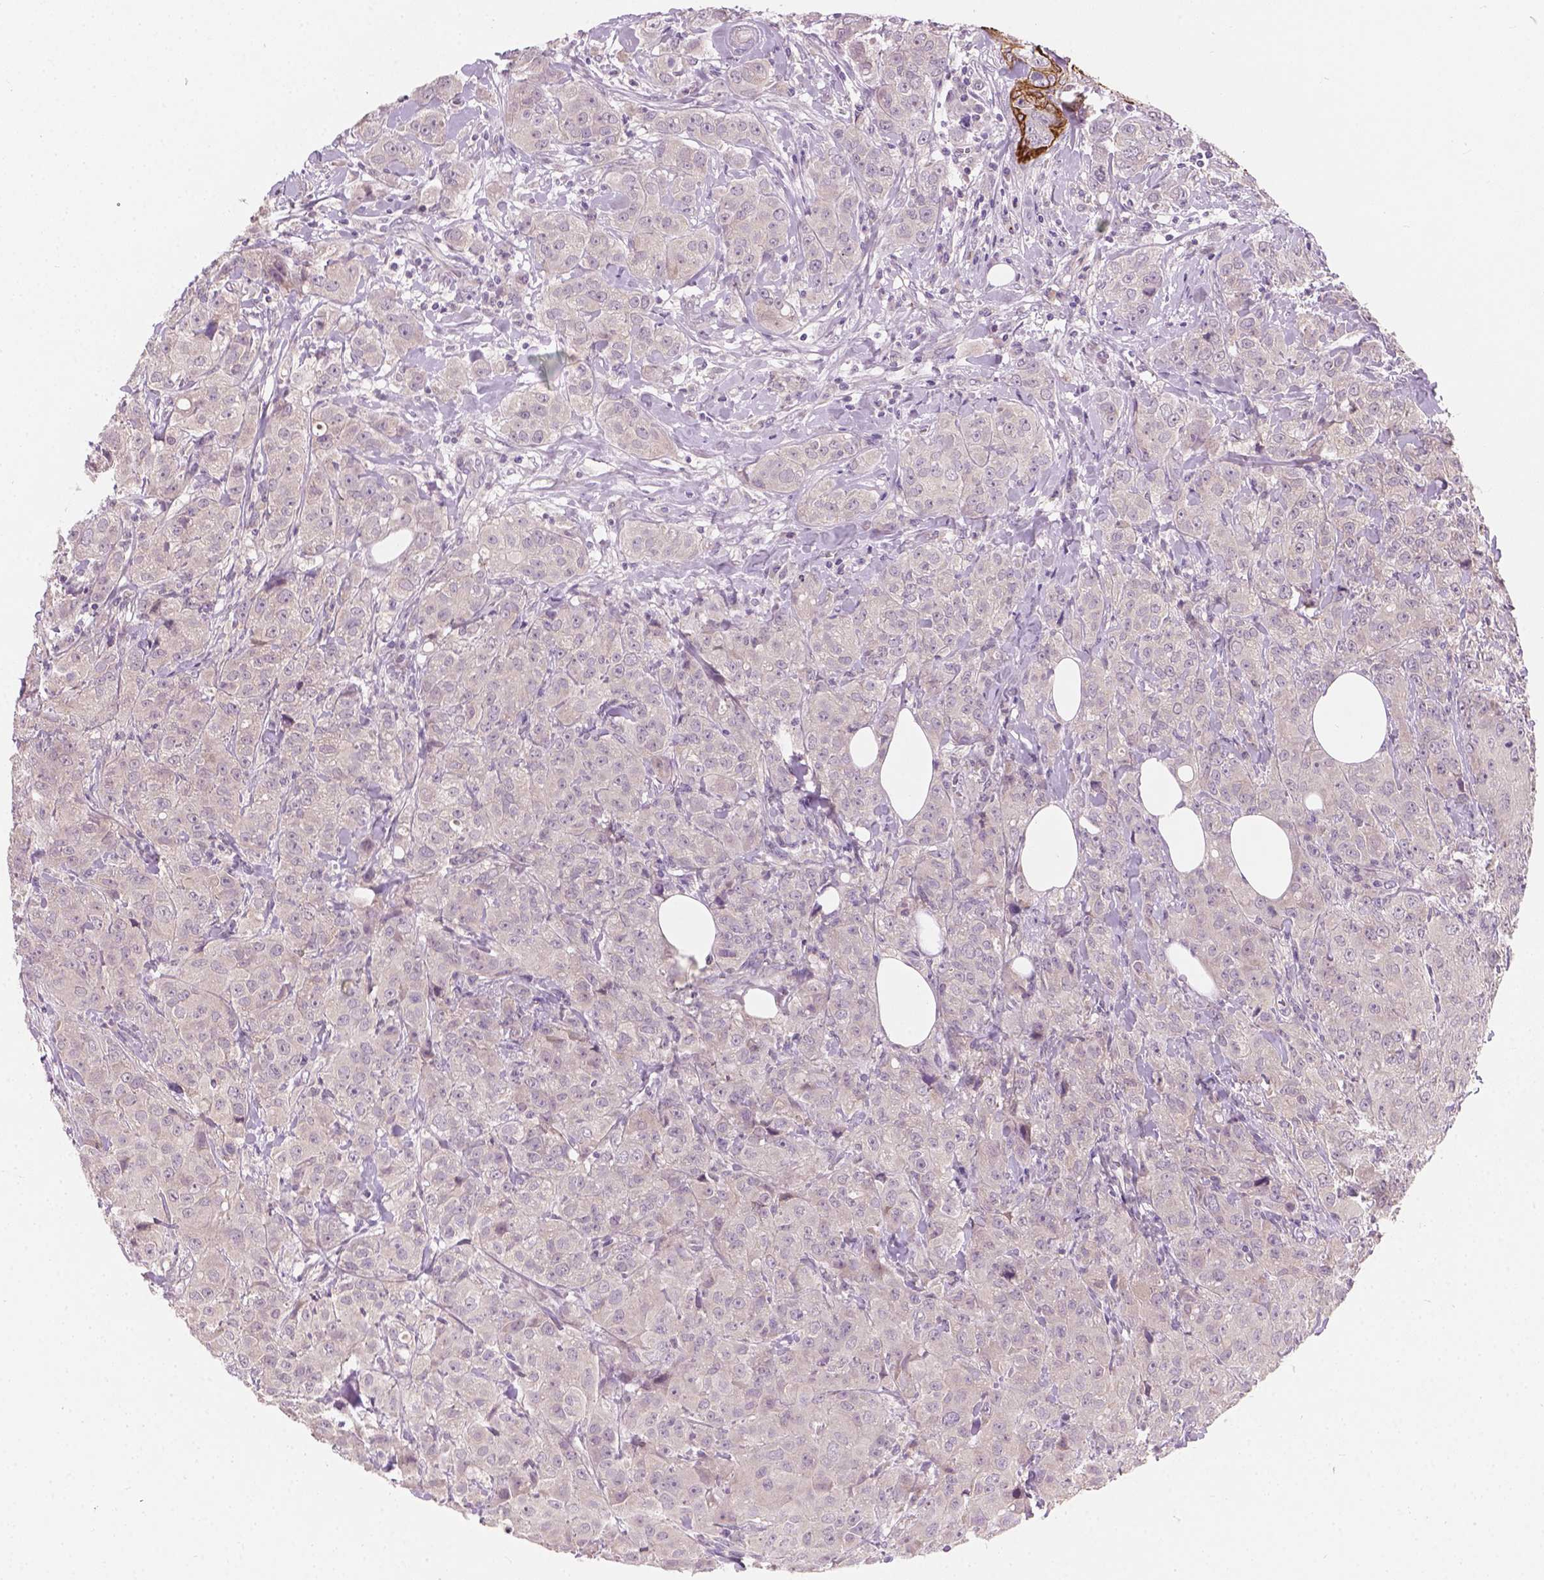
{"staining": {"intensity": "strong", "quantity": "<25%", "location": "cytoplasmic/membranous"}, "tissue": "breast cancer", "cell_type": "Tumor cells", "image_type": "cancer", "snomed": [{"axis": "morphology", "description": "Duct carcinoma"}, {"axis": "topography", "description": "Breast"}], "caption": "Human breast cancer (infiltrating ductal carcinoma) stained with a protein marker demonstrates strong staining in tumor cells.", "gene": "KRT17", "patient": {"sex": "female", "age": 43}}